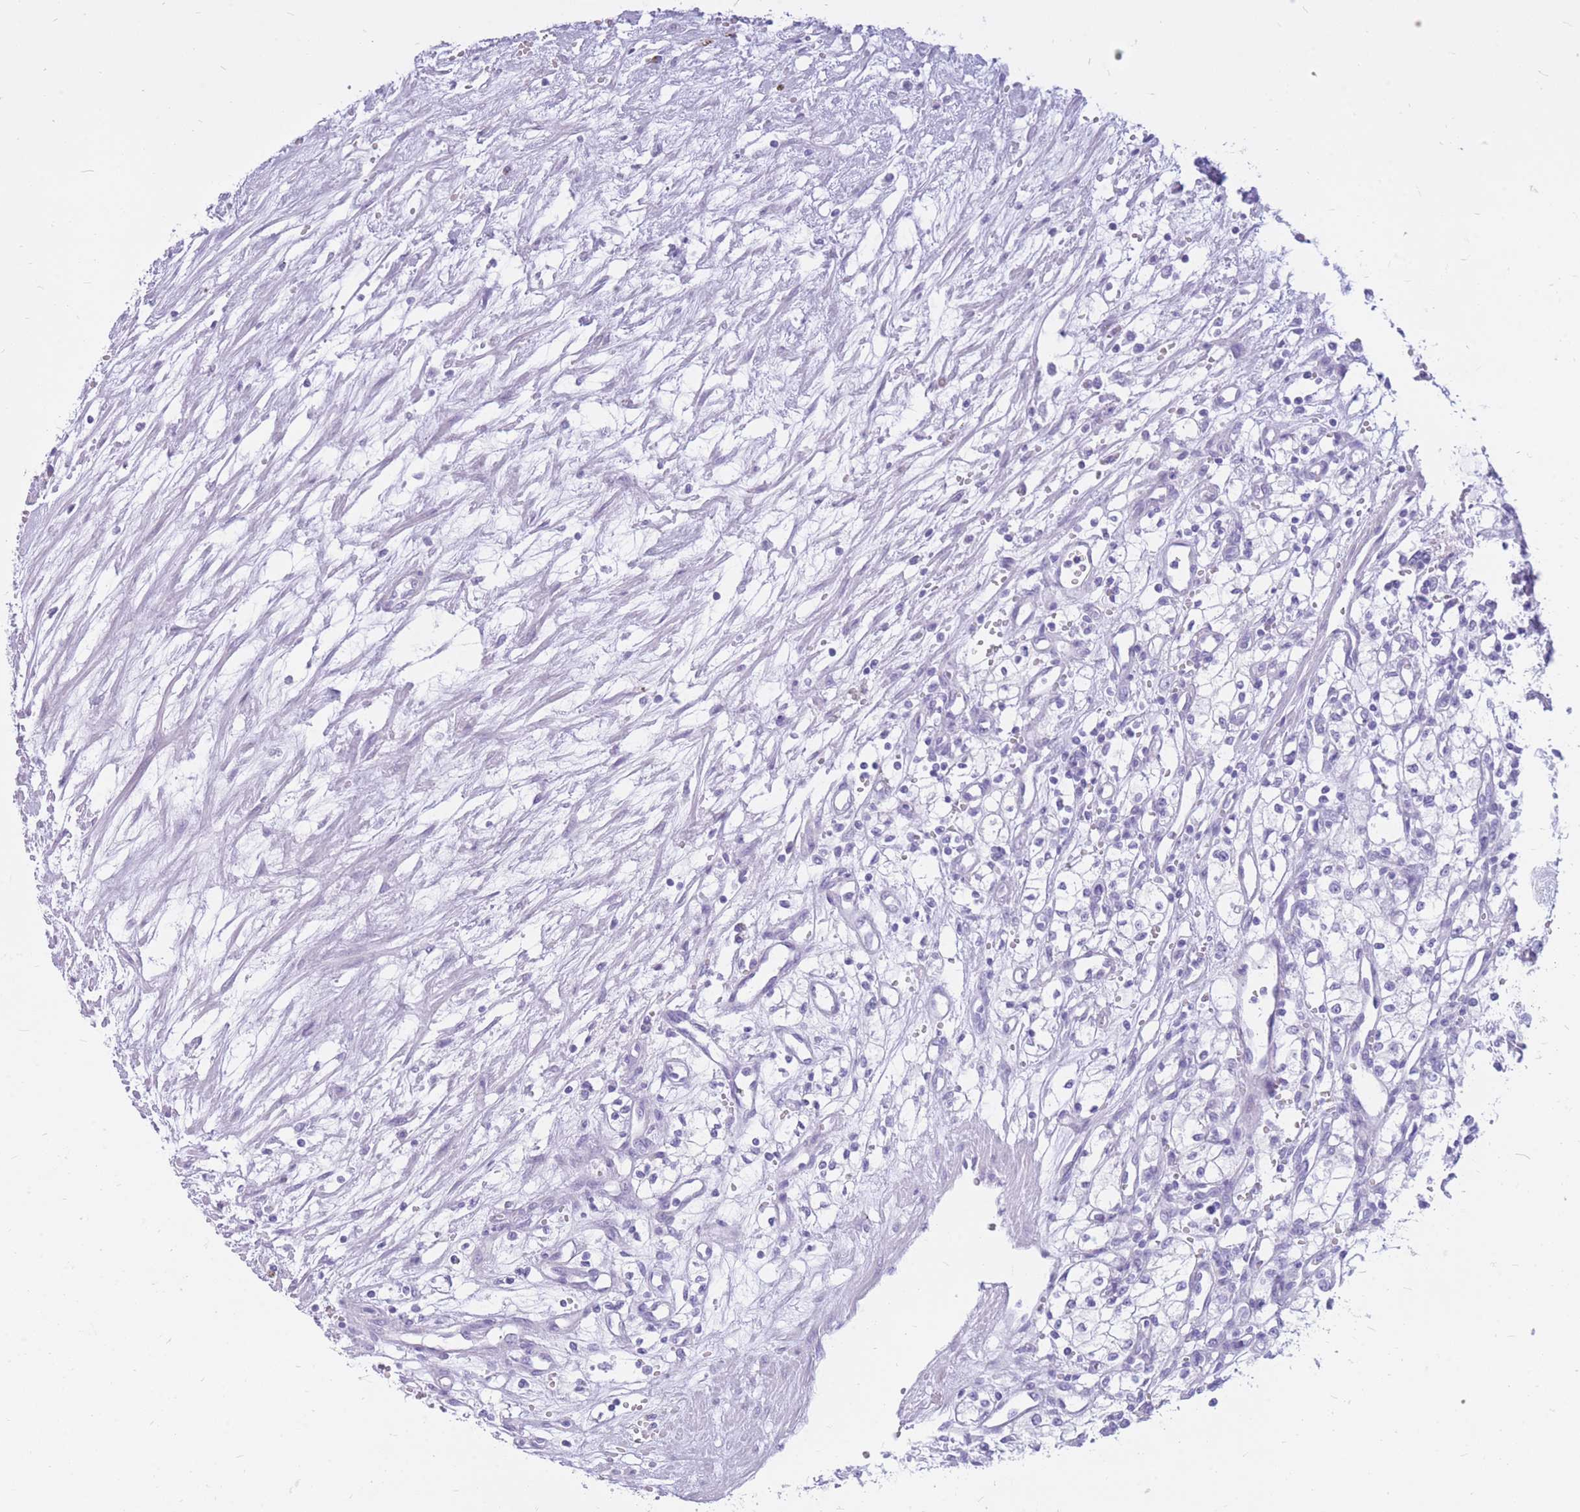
{"staining": {"intensity": "negative", "quantity": "none", "location": "none"}, "tissue": "renal cancer", "cell_type": "Tumor cells", "image_type": "cancer", "snomed": [{"axis": "morphology", "description": "Adenocarcinoma, NOS"}, {"axis": "topography", "description": "Kidney"}], "caption": "High power microscopy micrograph of an immunohistochemistry histopathology image of renal cancer, revealing no significant staining in tumor cells.", "gene": "CYP21A2", "patient": {"sex": "male", "age": 59}}